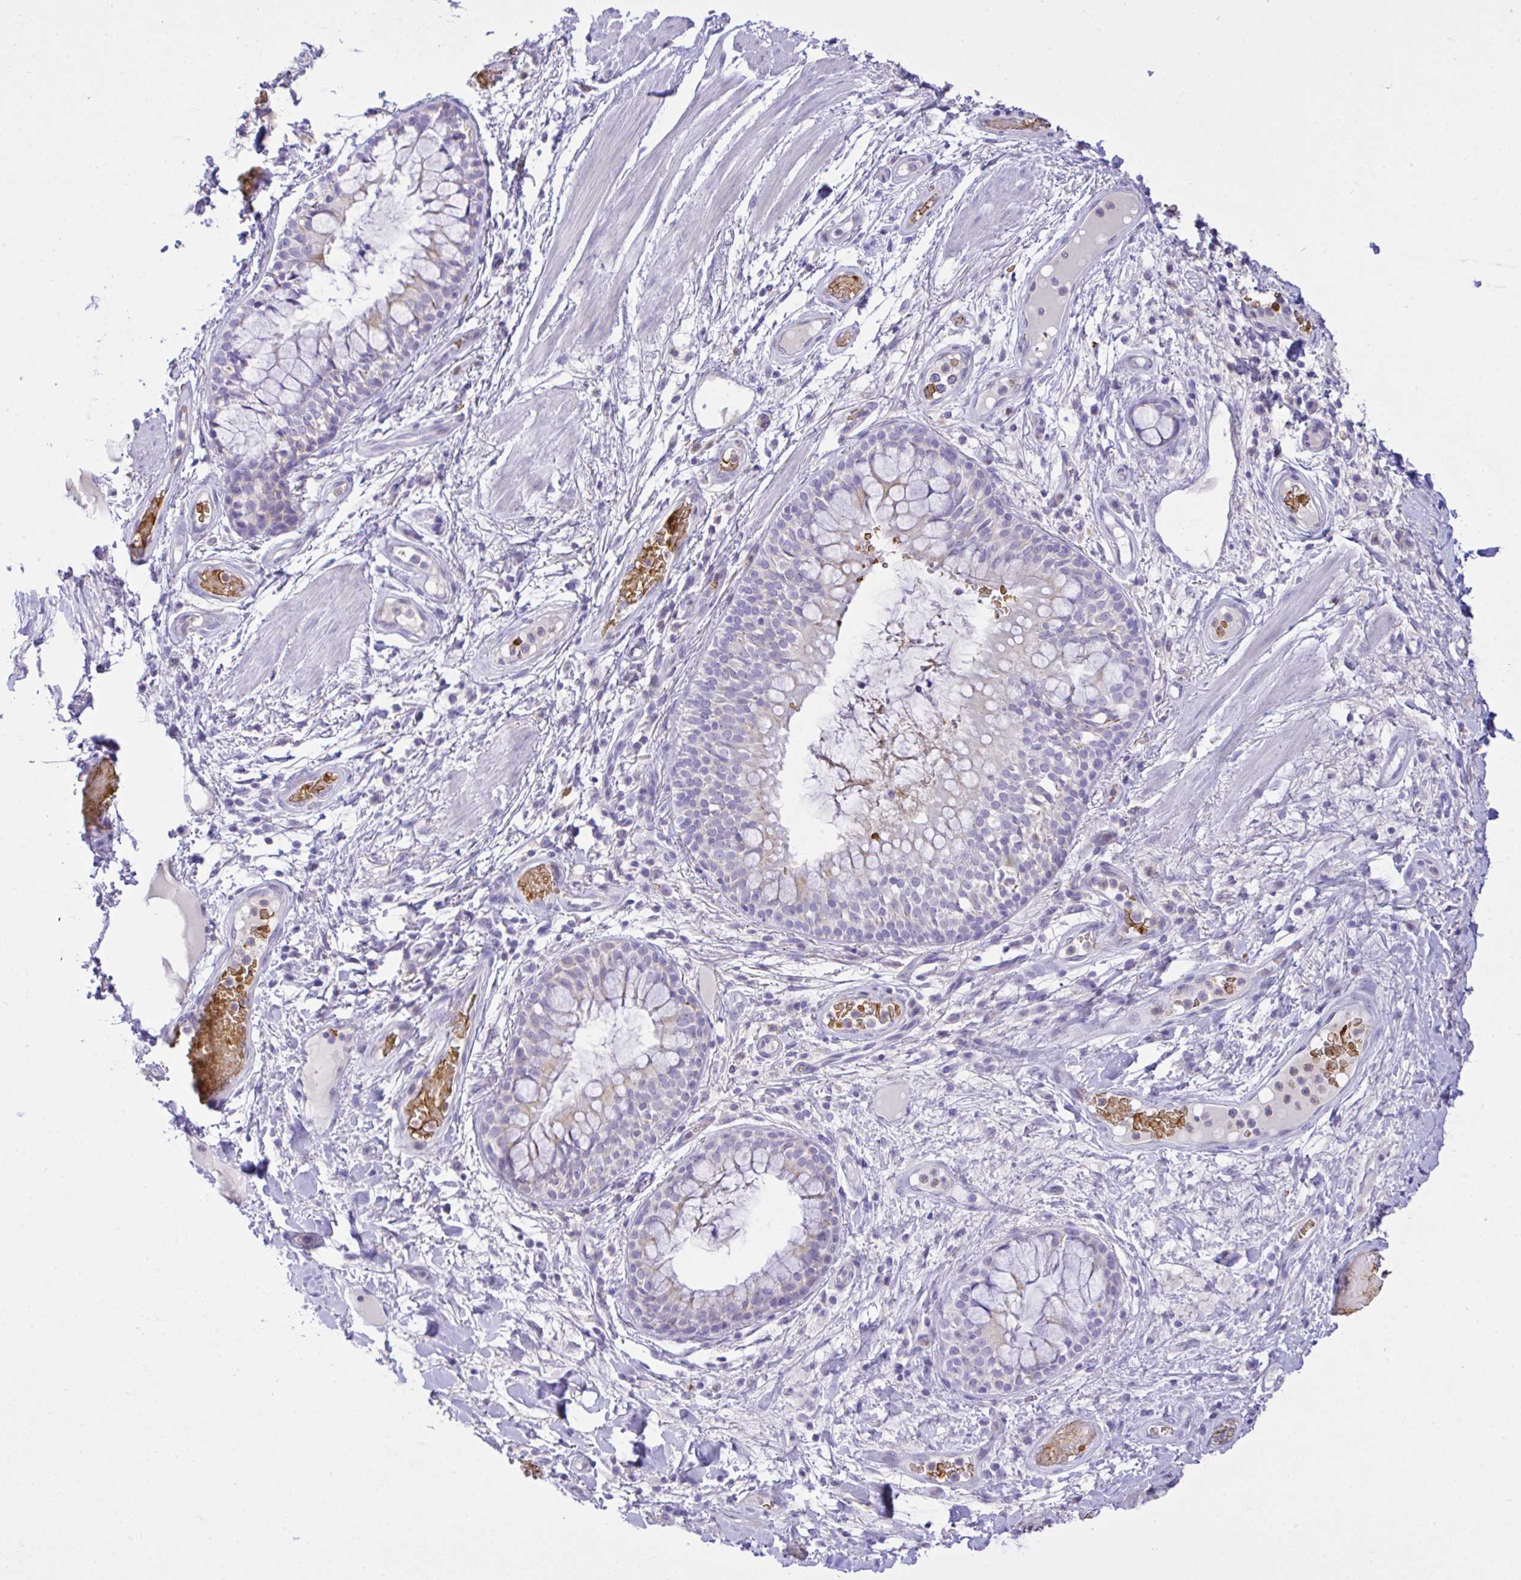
{"staining": {"intensity": "negative", "quantity": "none", "location": "none"}, "tissue": "adipose tissue", "cell_type": "Adipocytes", "image_type": "normal", "snomed": [{"axis": "morphology", "description": "Normal tissue, NOS"}, {"axis": "topography", "description": "Cartilage tissue"}, {"axis": "topography", "description": "Bronchus"}], "caption": "Immunohistochemistry image of normal adipose tissue stained for a protein (brown), which reveals no positivity in adipocytes.", "gene": "ZNF221", "patient": {"sex": "male", "age": 64}}